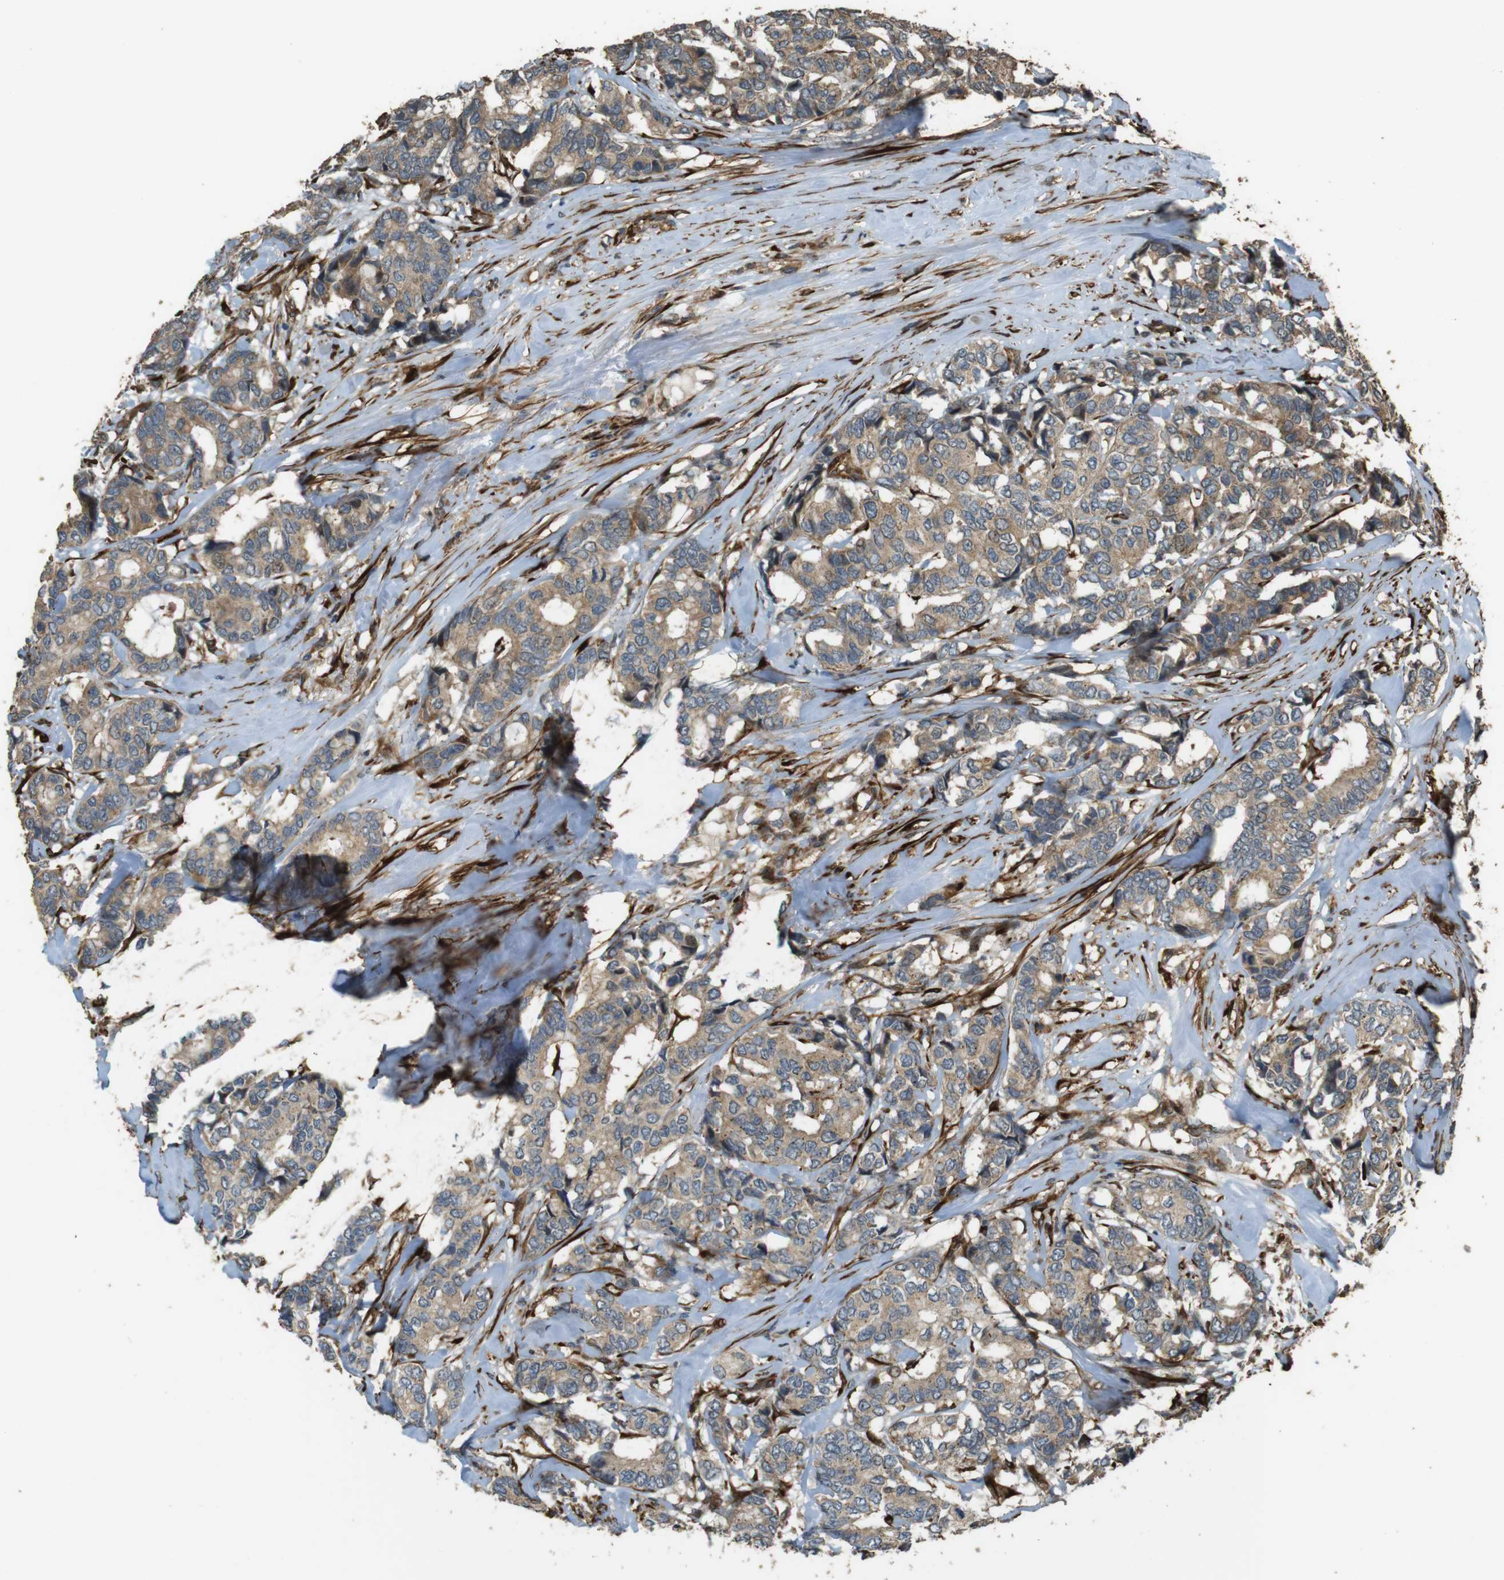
{"staining": {"intensity": "weak", "quantity": ">75%", "location": "cytoplasmic/membranous"}, "tissue": "breast cancer", "cell_type": "Tumor cells", "image_type": "cancer", "snomed": [{"axis": "morphology", "description": "Duct carcinoma"}, {"axis": "topography", "description": "Breast"}], "caption": "The image displays staining of breast intraductal carcinoma, revealing weak cytoplasmic/membranous protein positivity (brown color) within tumor cells. (DAB = brown stain, brightfield microscopy at high magnification).", "gene": "MSRB3", "patient": {"sex": "female", "age": 87}}